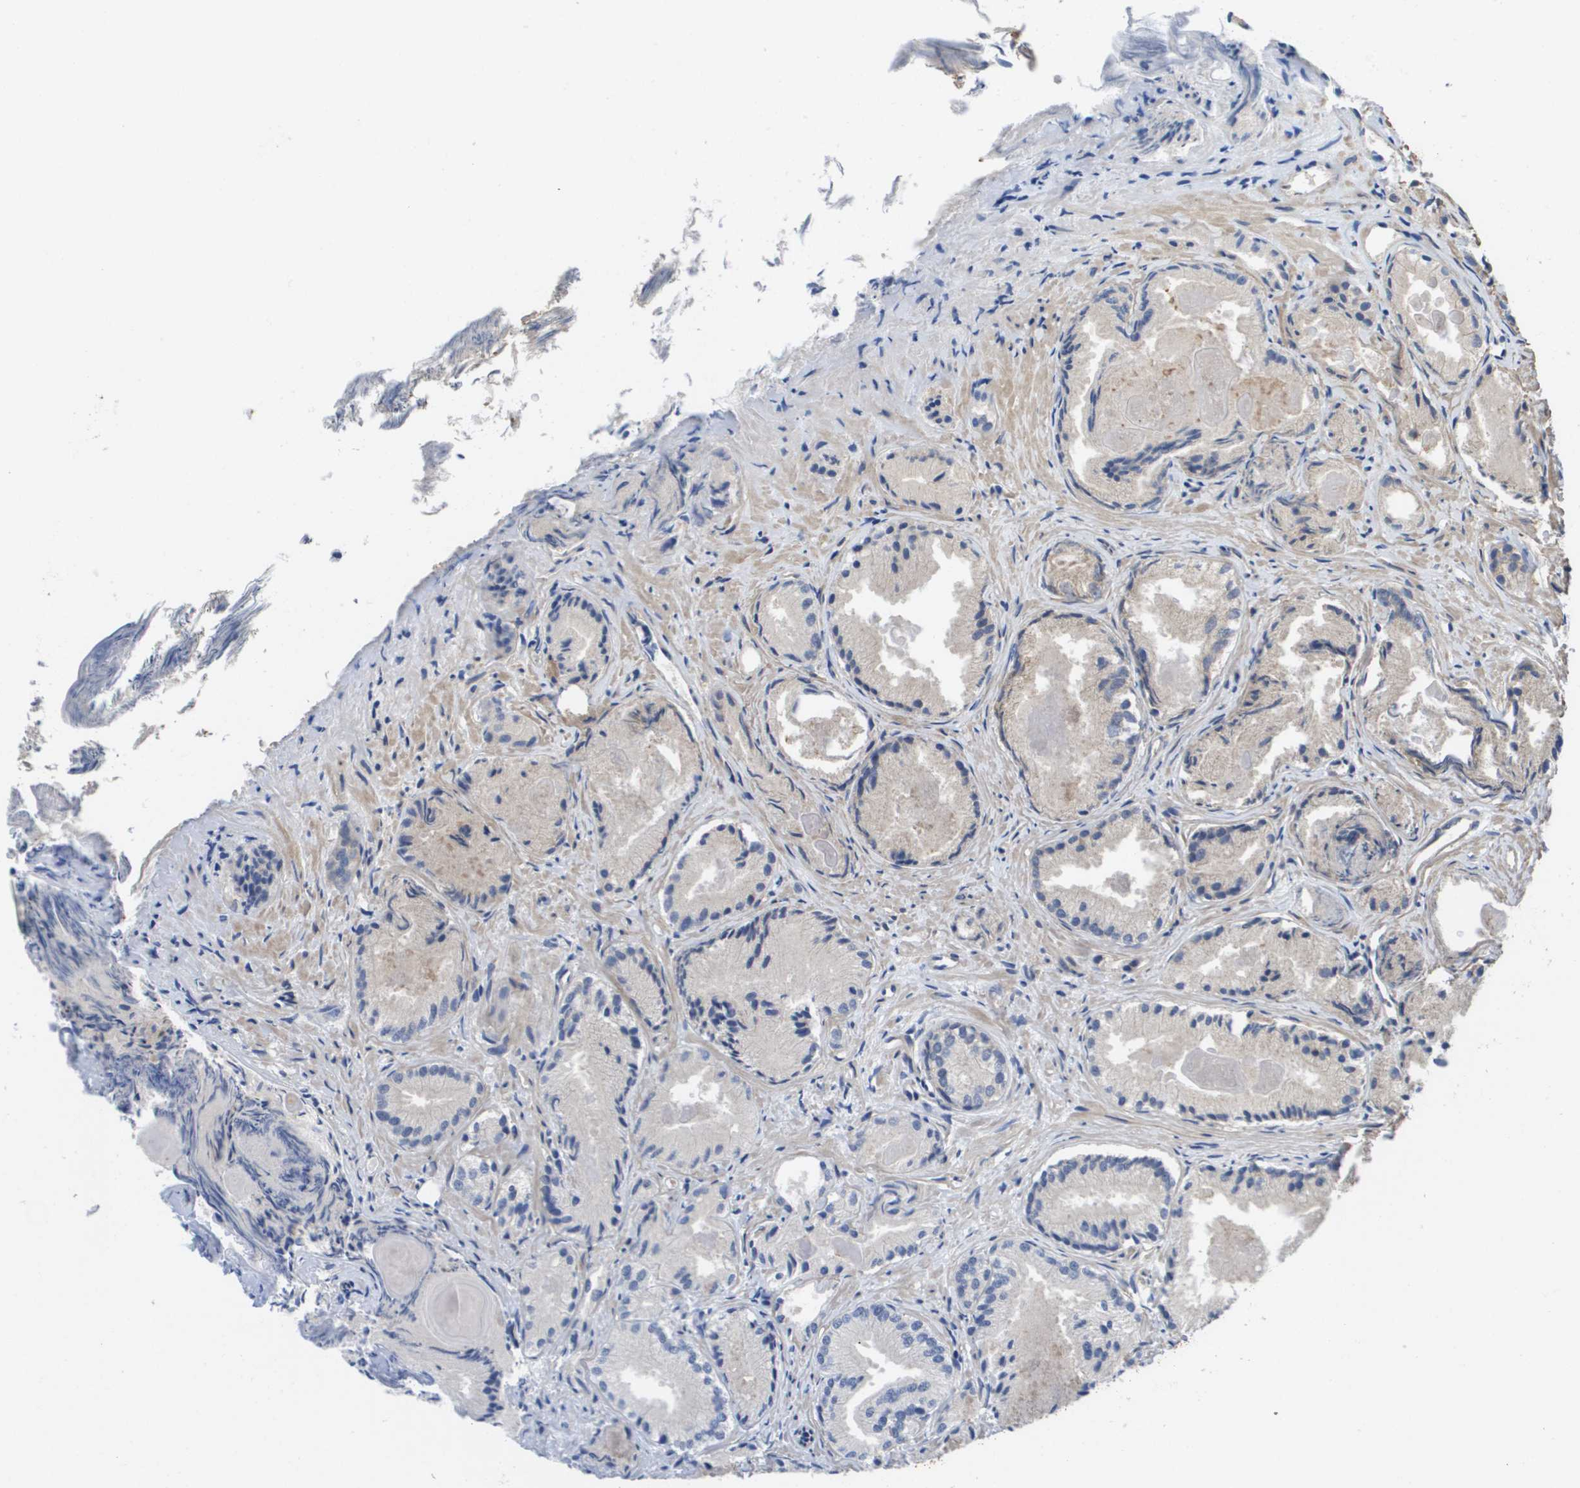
{"staining": {"intensity": "negative", "quantity": "none", "location": "none"}, "tissue": "prostate cancer", "cell_type": "Tumor cells", "image_type": "cancer", "snomed": [{"axis": "morphology", "description": "Adenocarcinoma, Low grade"}, {"axis": "topography", "description": "Prostate"}], "caption": "Human prostate cancer (adenocarcinoma (low-grade)) stained for a protein using immunohistochemistry (IHC) demonstrates no expression in tumor cells.", "gene": "RBM38", "patient": {"sex": "male", "age": 72}}